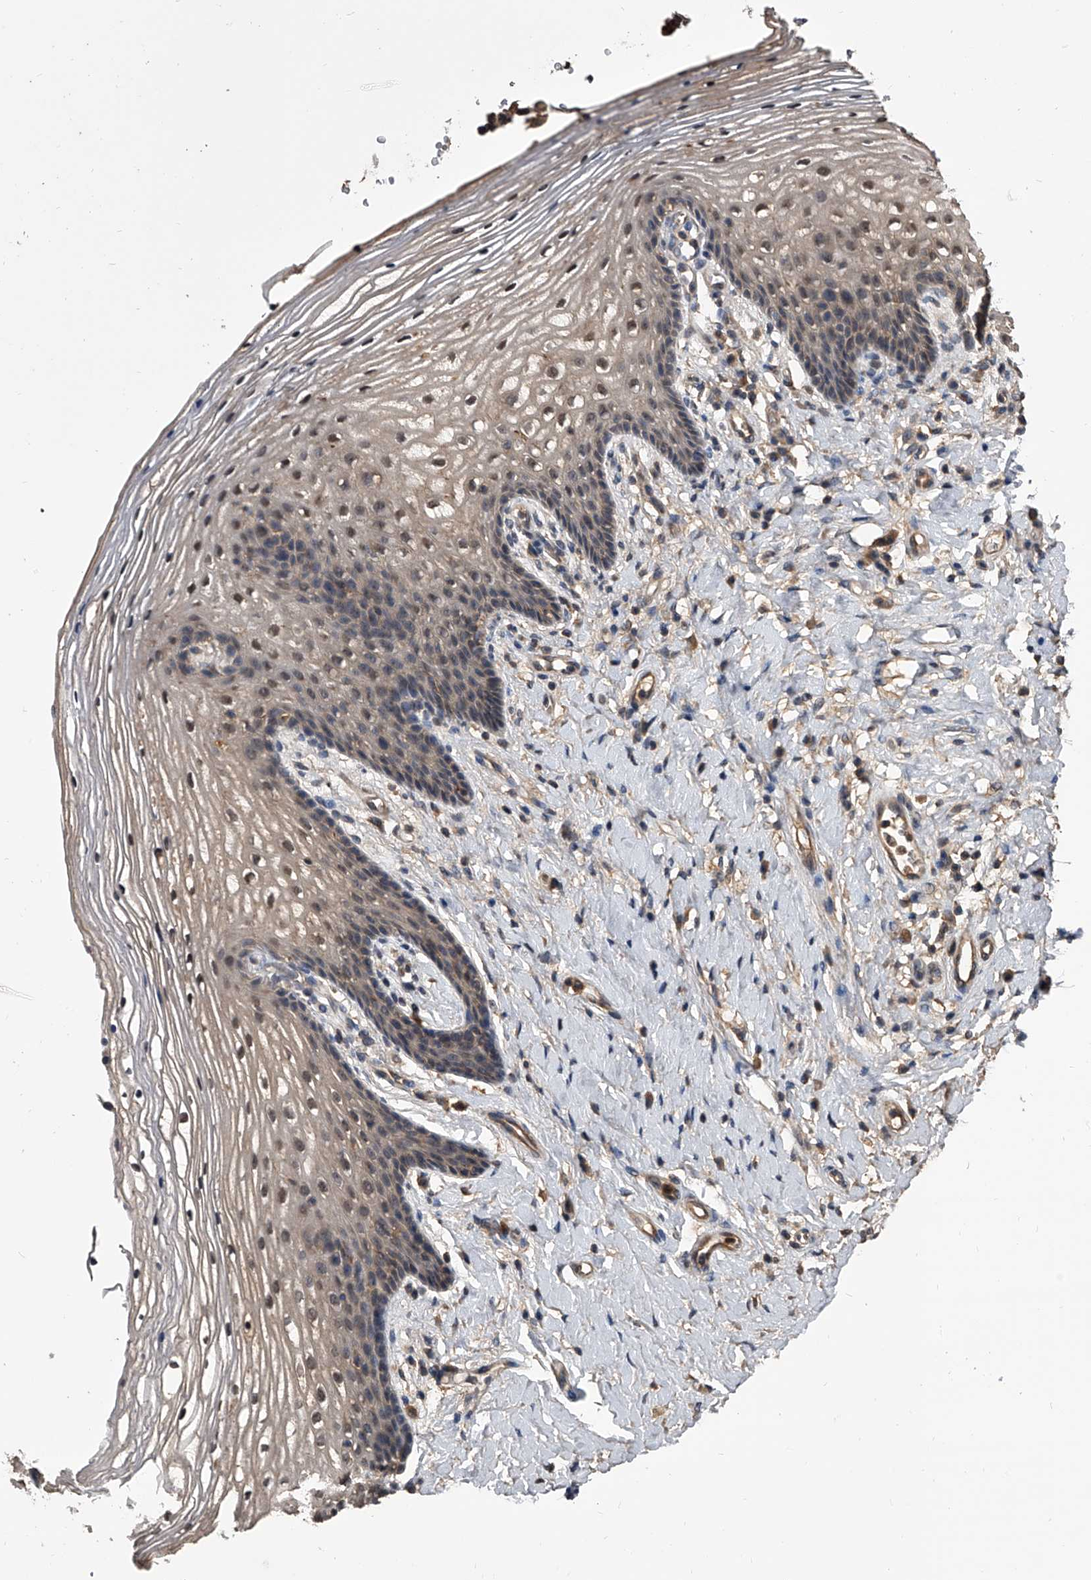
{"staining": {"intensity": "weak", "quantity": "25%-75%", "location": "nuclear"}, "tissue": "vagina", "cell_type": "Squamous epithelial cells", "image_type": "normal", "snomed": [{"axis": "morphology", "description": "Normal tissue, NOS"}, {"axis": "topography", "description": "Vagina"}], "caption": "Protein expression analysis of normal vagina shows weak nuclear expression in about 25%-75% of squamous epithelial cells. Immunohistochemistry stains the protein of interest in brown and the nuclei are stained blue.", "gene": "EFCAB7", "patient": {"sex": "female", "age": 60}}